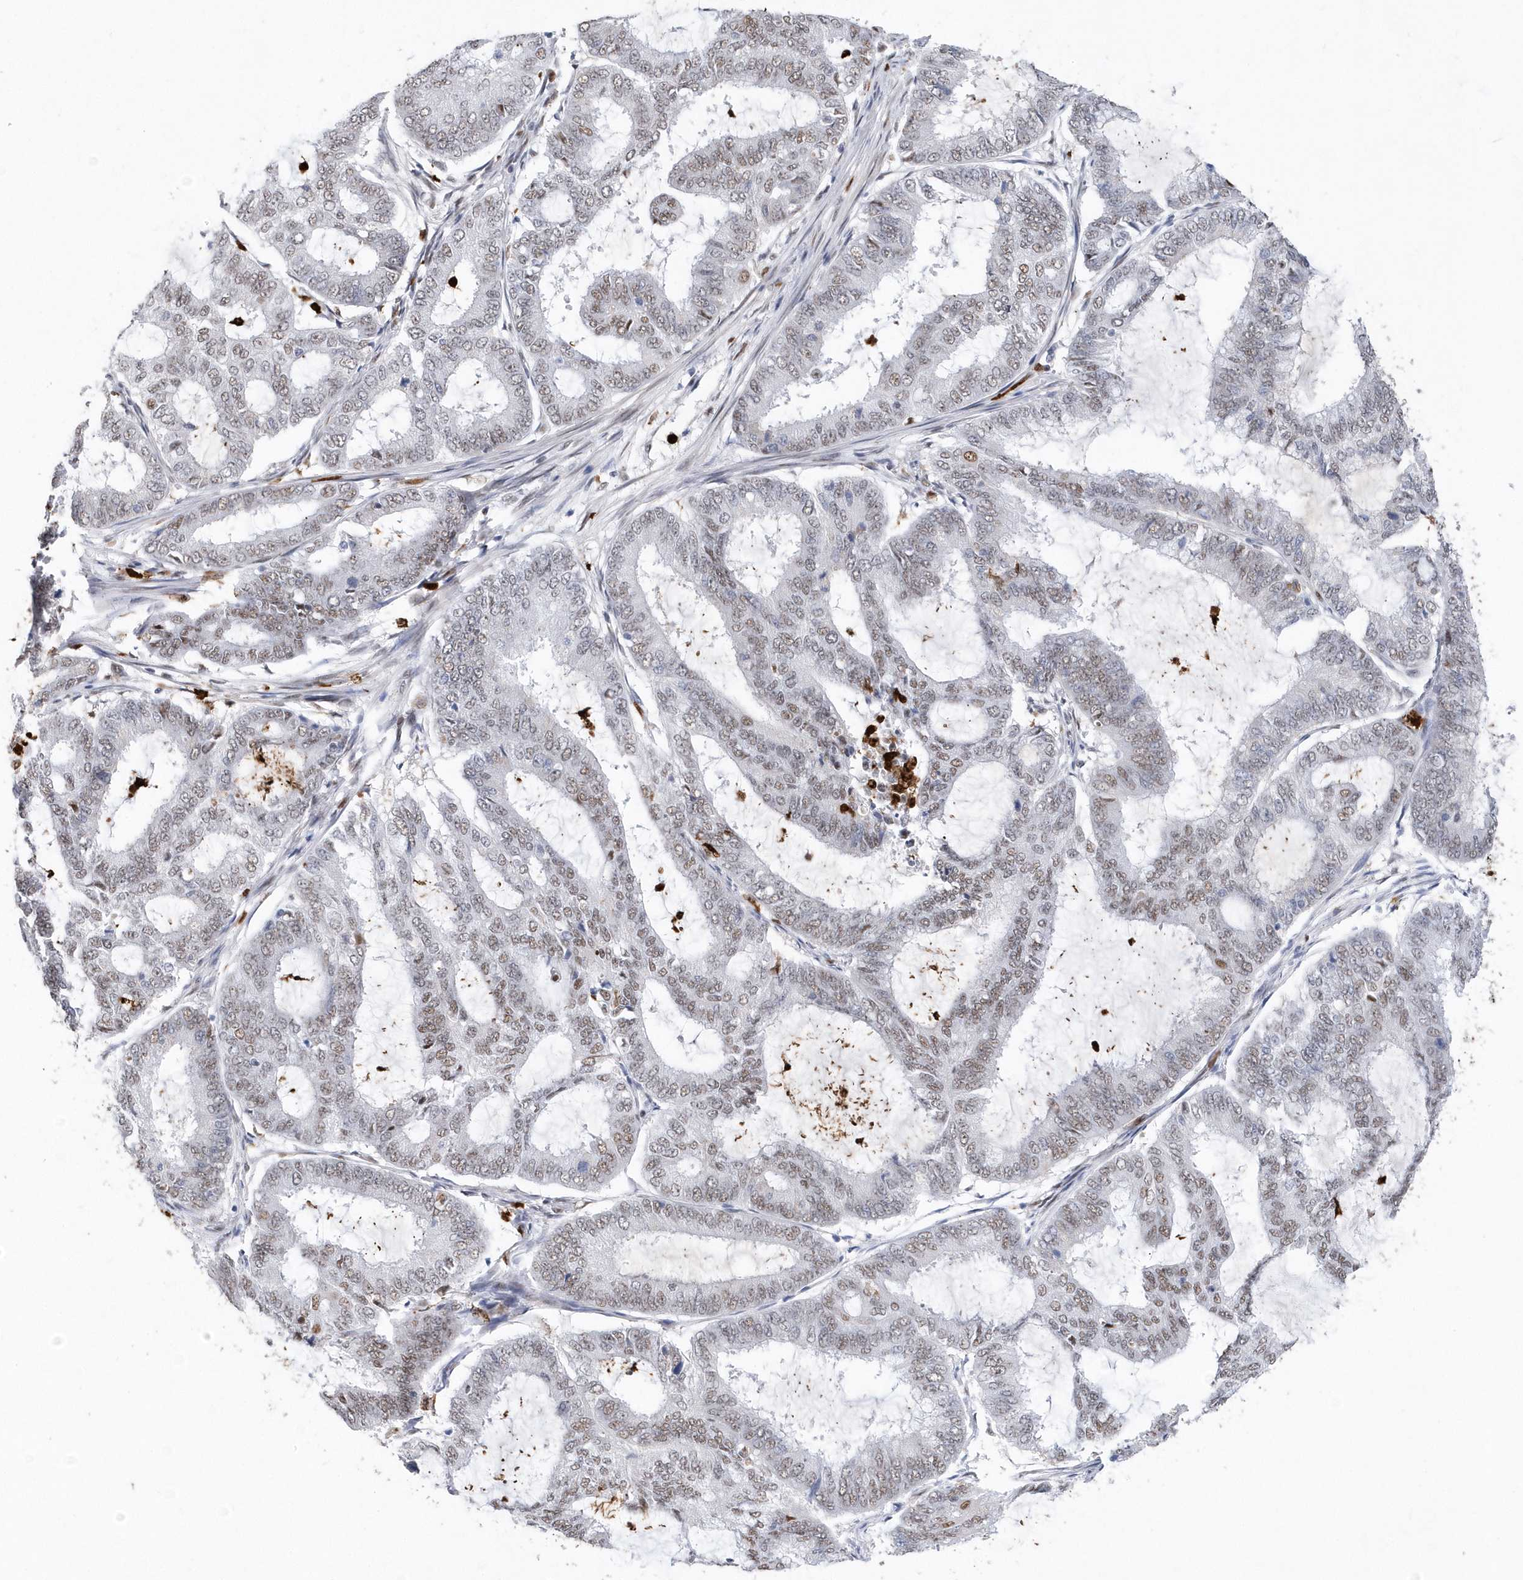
{"staining": {"intensity": "weak", "quantity": ">75%", "location": "nuclear"}, "tissue": "endometrial cancer", "cell_type": "Tumor cells", "image_type": "cancer", "snomed": [{"axis": "morphology", "description": "Adenocarcinoma, NOS"}, {"axis": "topography", "description": "Endometrium"}], "caption": "Tumor cells display low levels of weak nuclear staining in about >75% of cells in endometrial cancer (adenocarcinoma). Nuclei are stained in blue.", "gene": "RPP30", "patient": {"sex": "female", "age": 51}}